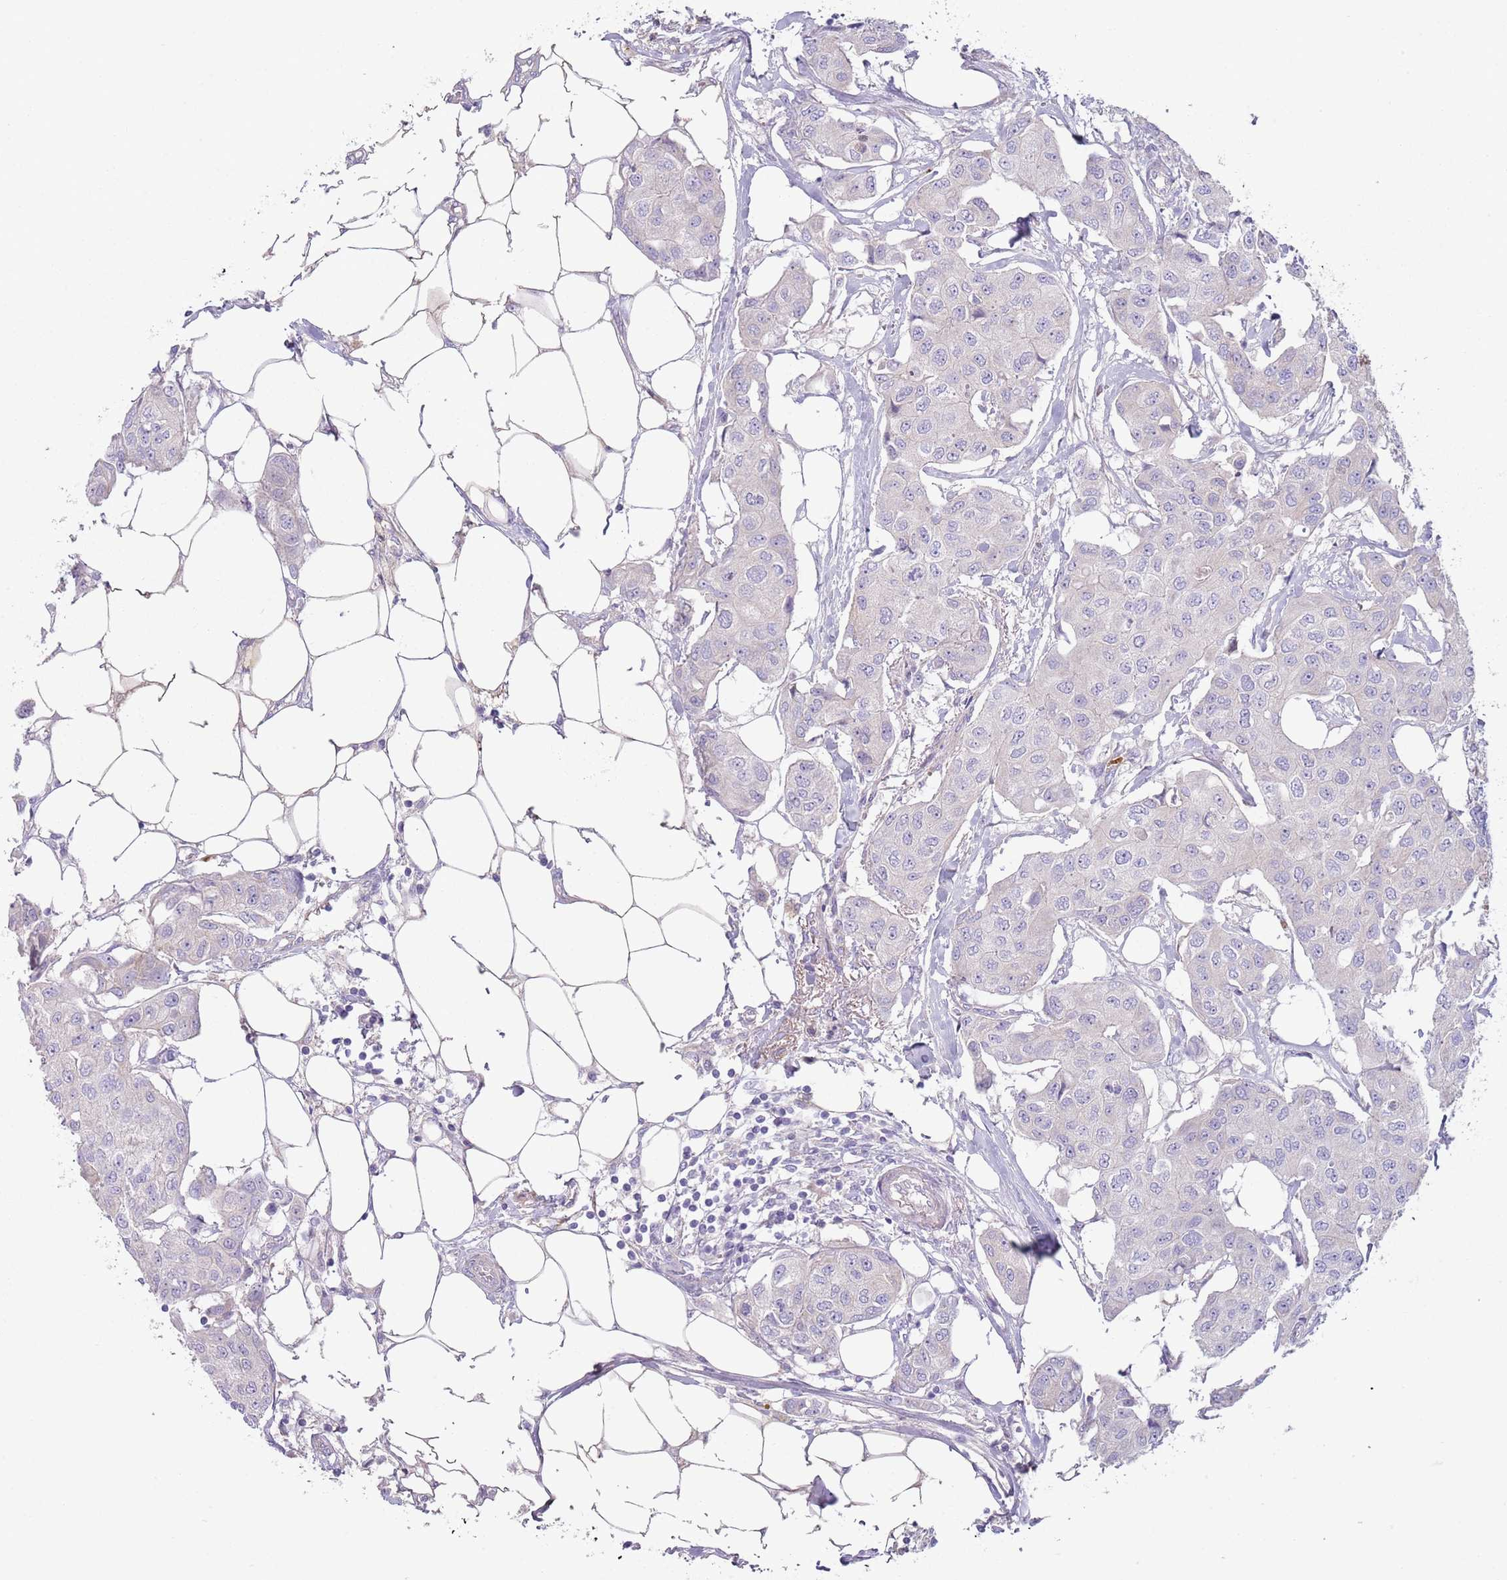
{"staining": {"intensity": "negative", "quantity": "none", "location": "none"}, "tissue": "breast cancer", "cell_type": "Tumor cells", "image_type": "cancer", "snomed": [{"axis": "morphology", "description": "Duct carcinoma"}, {"axis": "topography", "description": "Breast"}, {"axis": "topography", "description": "Lymph node"}], "caption": "The immunohistochemistry photomicrograph has no significant positivity in tumor cells of breast cancer tissue.", "gene": "CFH", "patient": {"sex": "female", "age": 80}}